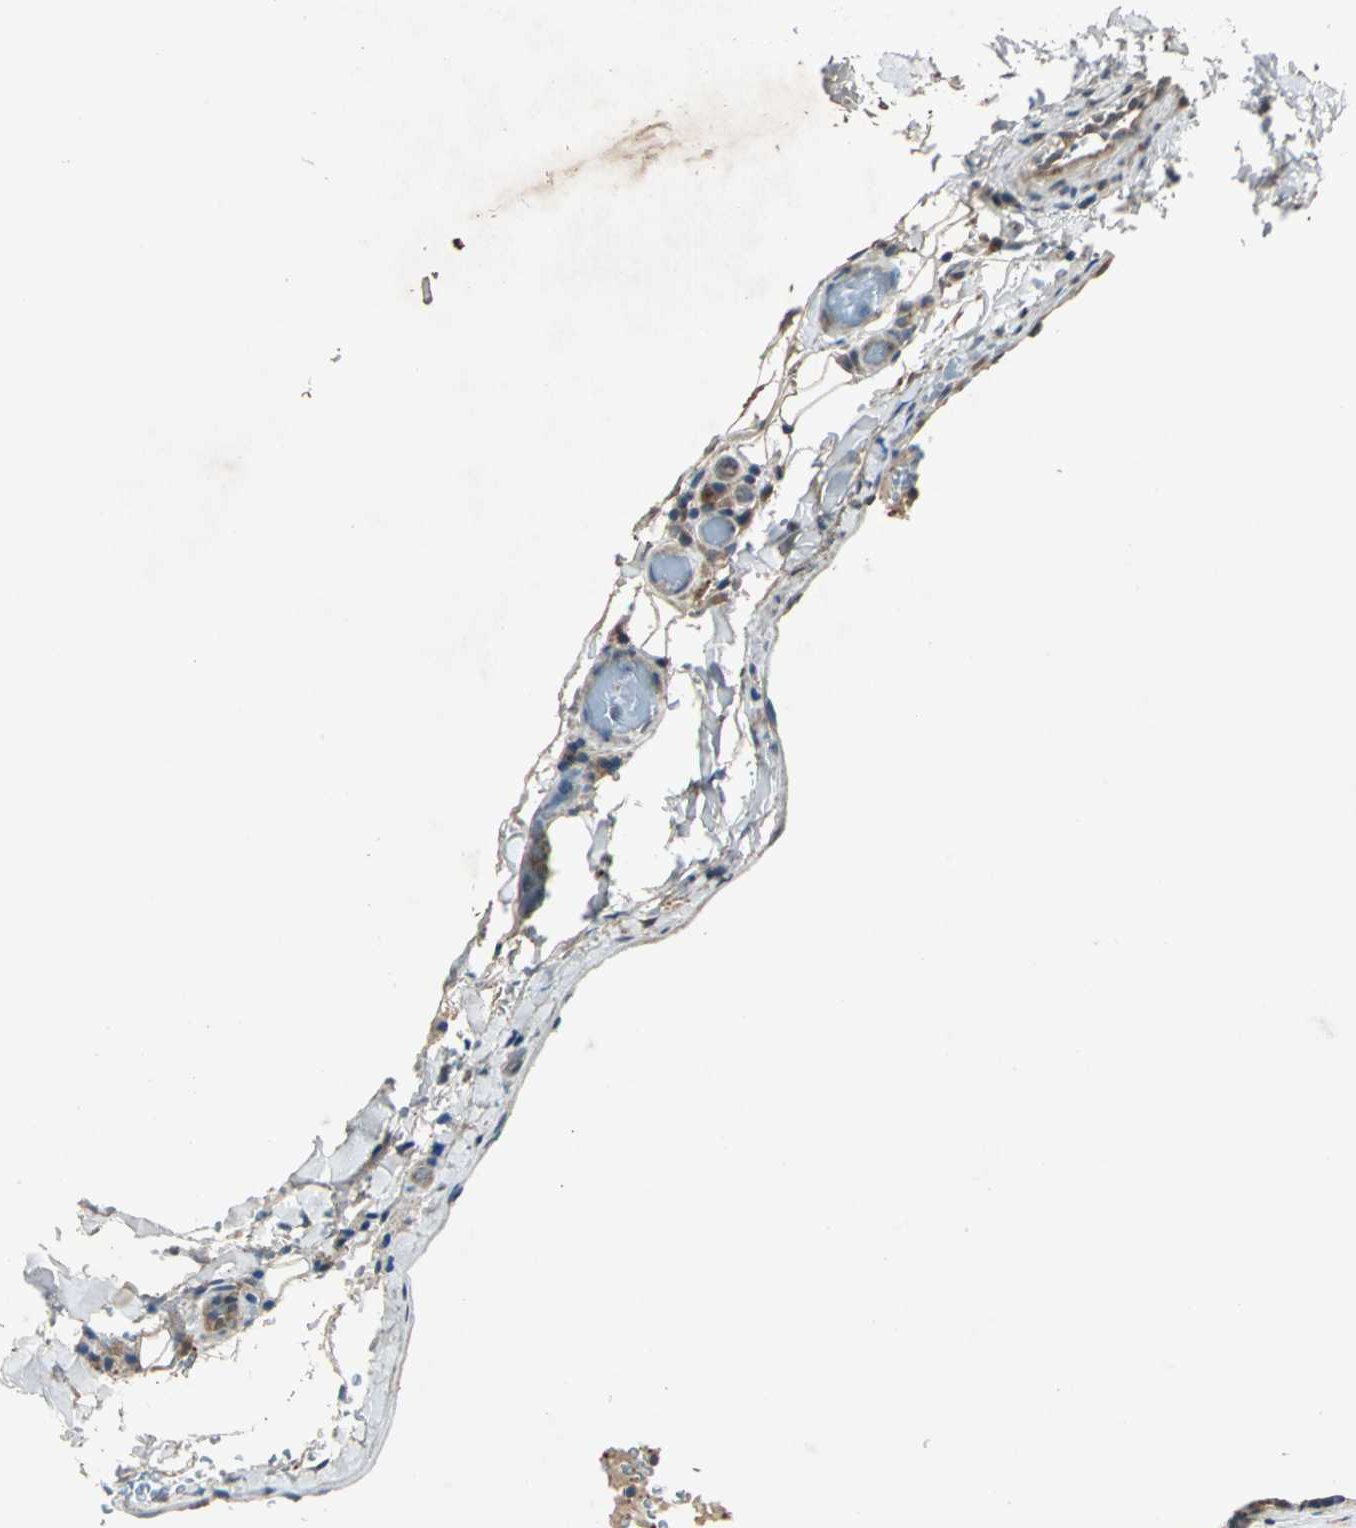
{"staining": {"intensity": "strong", "quantity": ">75%", "location": "cytoplasmic/membranous"}, "tissue": "thyroid cancer", "cell_type": "Tumor cells", "image_type": "cancer", "snomed": [{"axis": "morphology", "description": "Papillary adenocarcinoma, NOS"}, {"axis": "topography", "description": "Thyroid gland"}], "caption": "Immunohistochemical staining of papillary adenocarcinoma (thyroid) displays strong cytoplasmic/membranous protein expression in about >75% of tumor cells.", "gene": "RRM2B", "patient": {"sex": "female", "age": 30}}